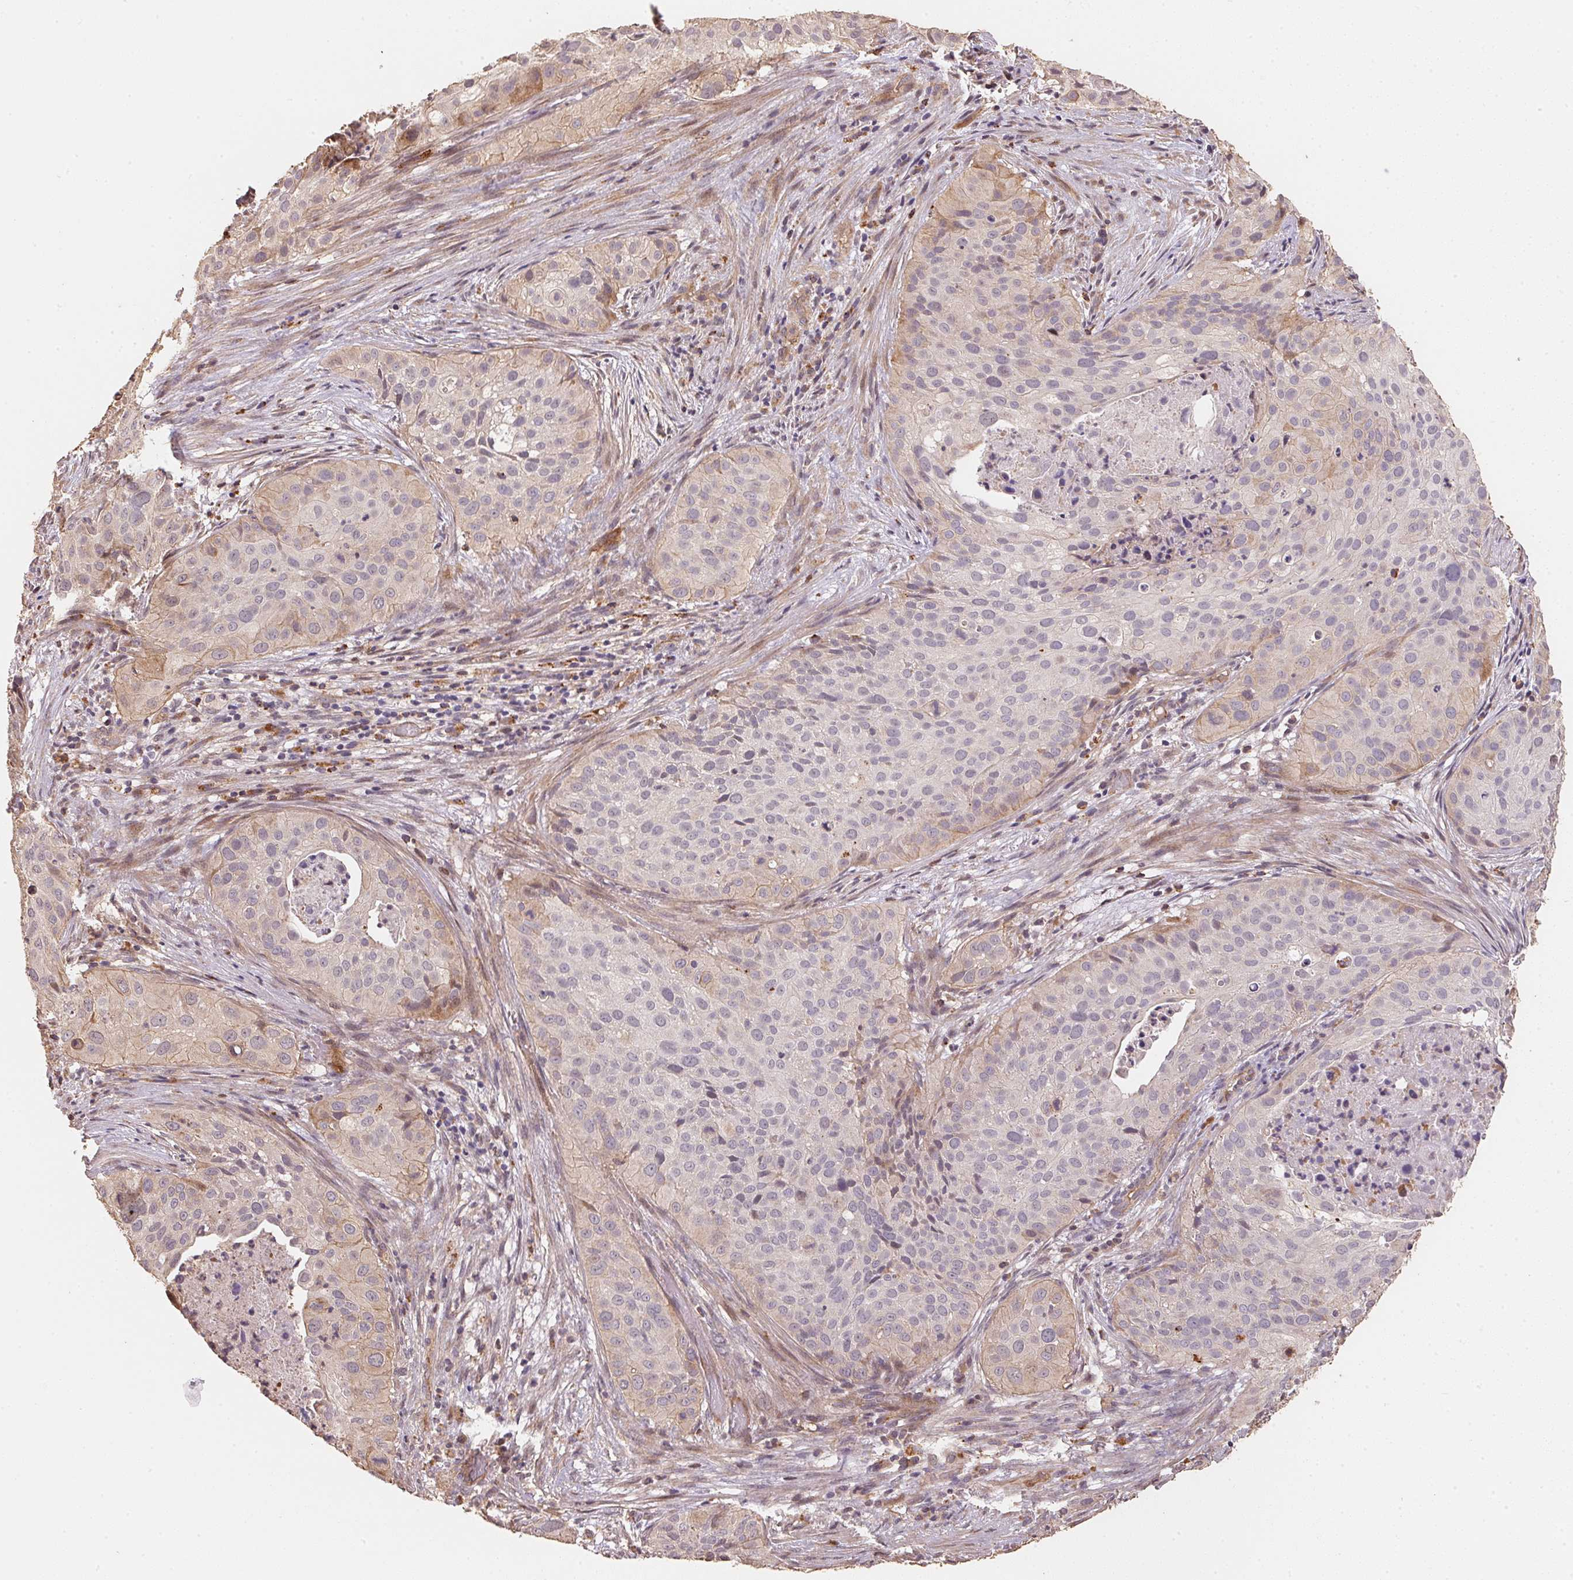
{"staining": {"intensity": "weak", "quantity": "<25%", "location": "cytoplasmic/membranous"}, "tissue": "cervical cancer", "cell_type": "Tumor cells", "image_type": "cancer", "snomed": [{"axis": "morphology", "description": "Squamous cell carcinoma, NOS"}, {"axis": "topography", "description": "Cervix"}], "caption": "Immunohistochemistry histopathology image of neoplastic tissue: cervical cancer (squamous cell carcinoma) stained with DAB exhibits no significant protein expression in tumor cells. The staining is performed using DAB brown chromogen with nuclei counter-stained in using hematoxylin.", "gene": "TMEM222", "patient": {"sex": "female", "age": 38}}